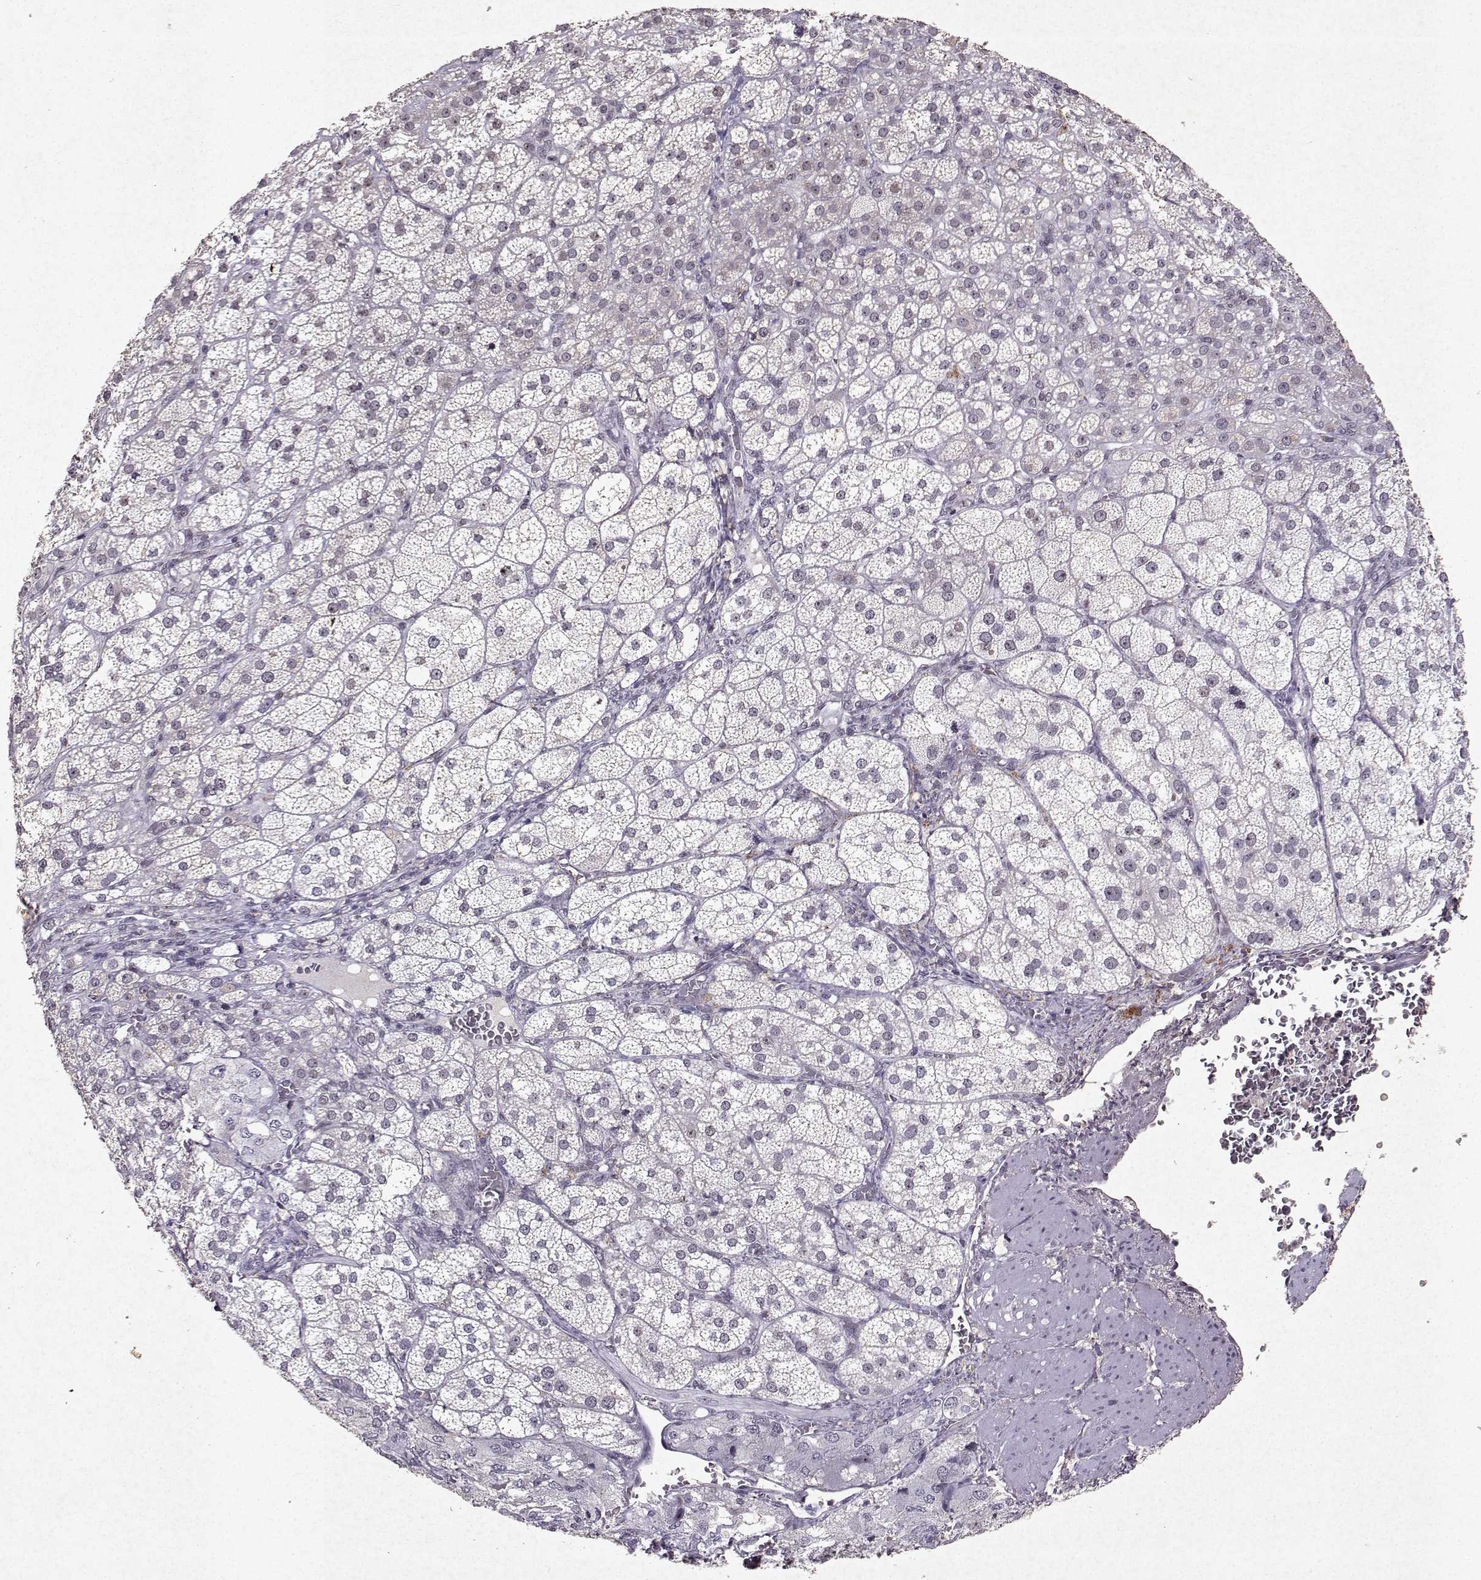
{"staining": {"intensity": "weak", "quantity": "<25%", "location": "cytoplasmic/membranous"}, "tissue": "adrenal gland", "cell_type": "Glandular cells", "image_type": "normal", "snomed": [{"axis": "morphology", "description": "Normal tissue, NOS"}, {"axis": "topography", "description": "Adrenal gland"}], "caption": "Immunohistochemistry of unremarkable human adrenal gland reveals no staining in glandular cells.", "gene": "DDX56", "patient": {"sex": "female", "age": 60}}